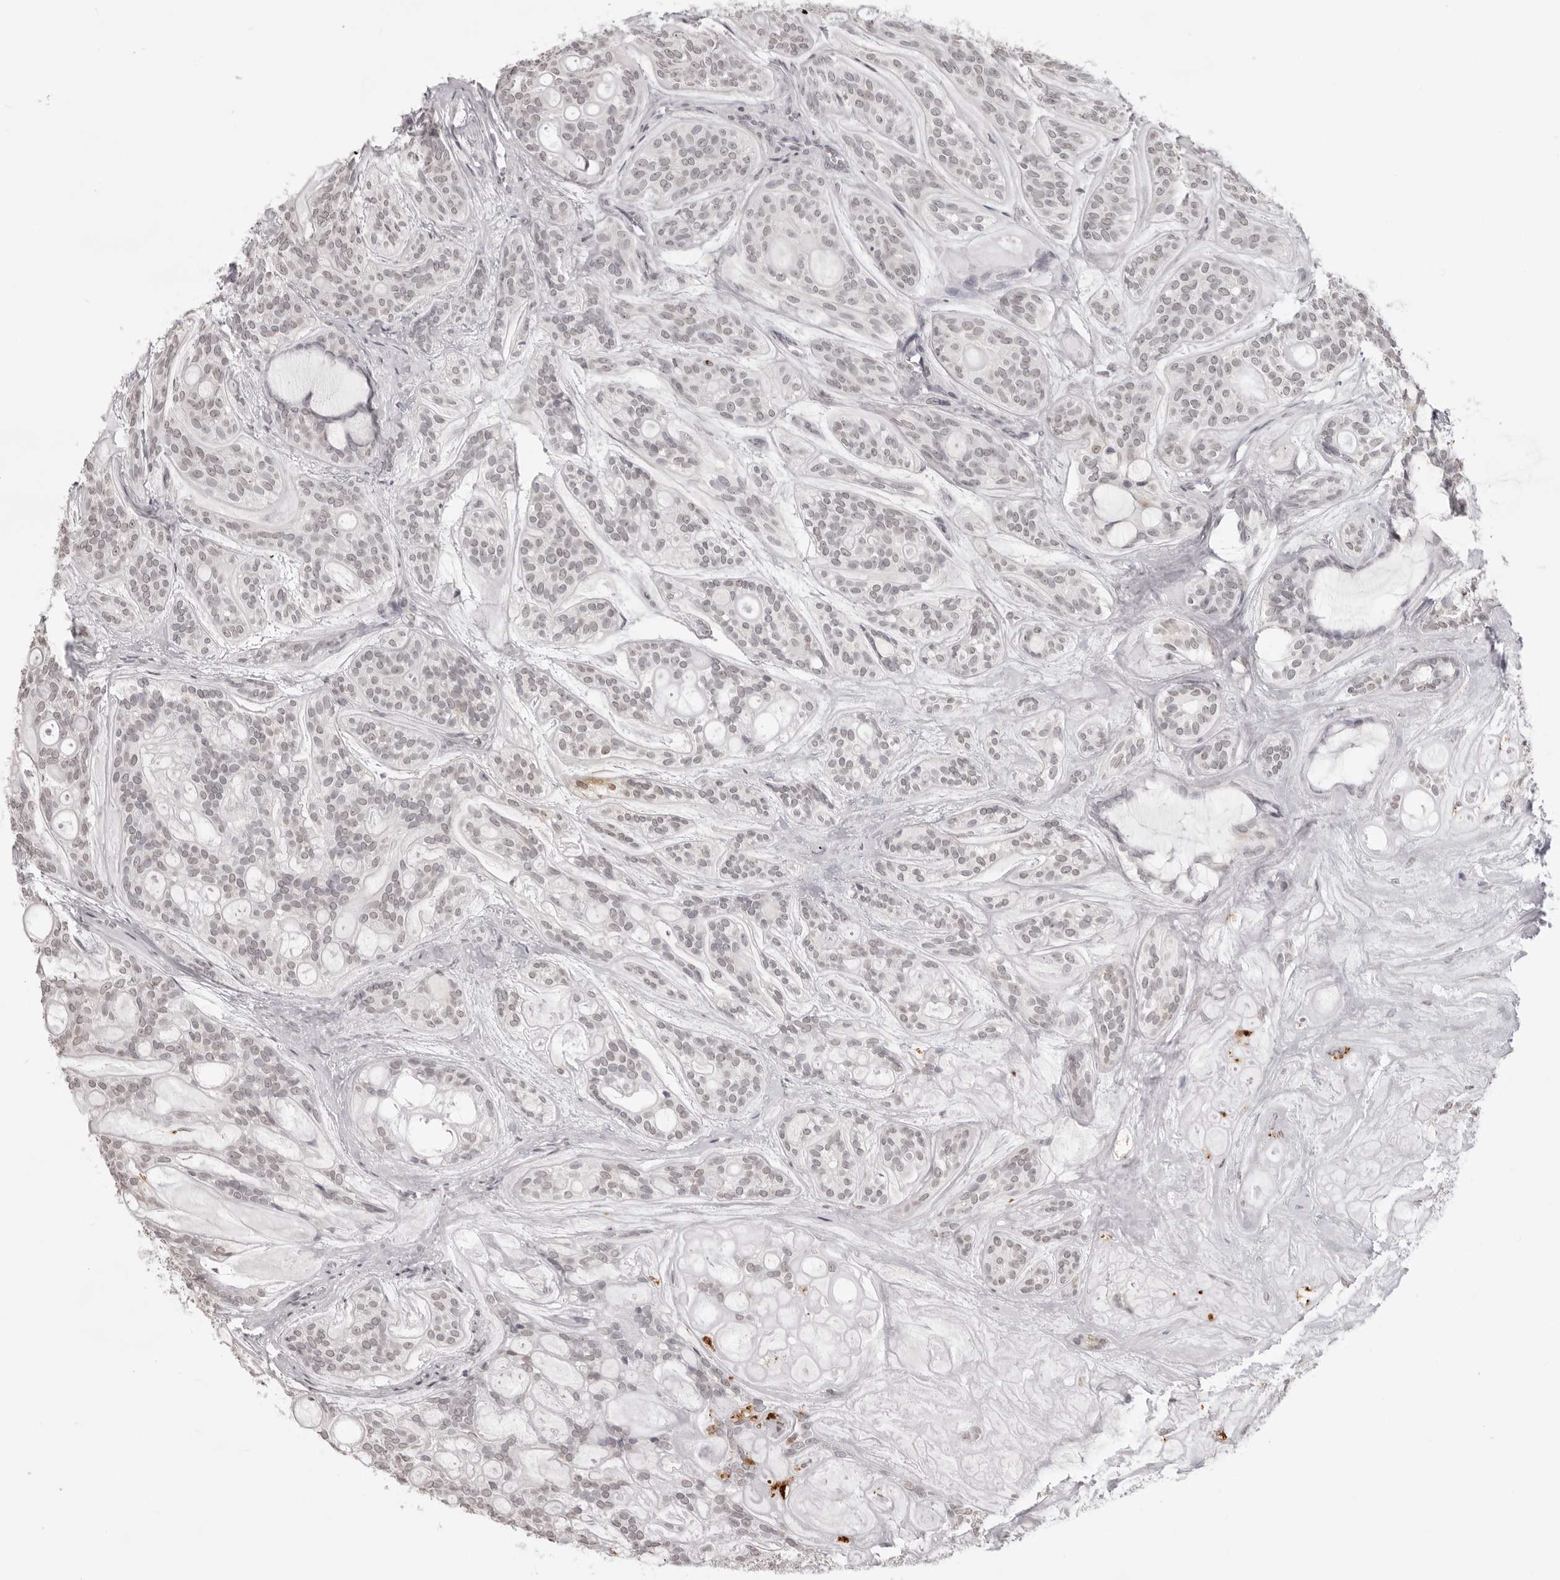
{"staining": {"intensity": "negative", "quantity": "none", "location": "none"}, "tissue": "head and neck cancer", "cell_type": "Tumor cells", "image_type": "cancer", "snomed": [{"axis": "morphology", "description": "Adenocarcinoma, NOS"}, {"axis": "topography", "description": "Head-Neck"}], "caption": "Head and neck cancer was stained to show a protein in brown. There is no significant expression in tumor cells.", "gene": "NTM", "patient": {"sex": "male", "age": 66}}